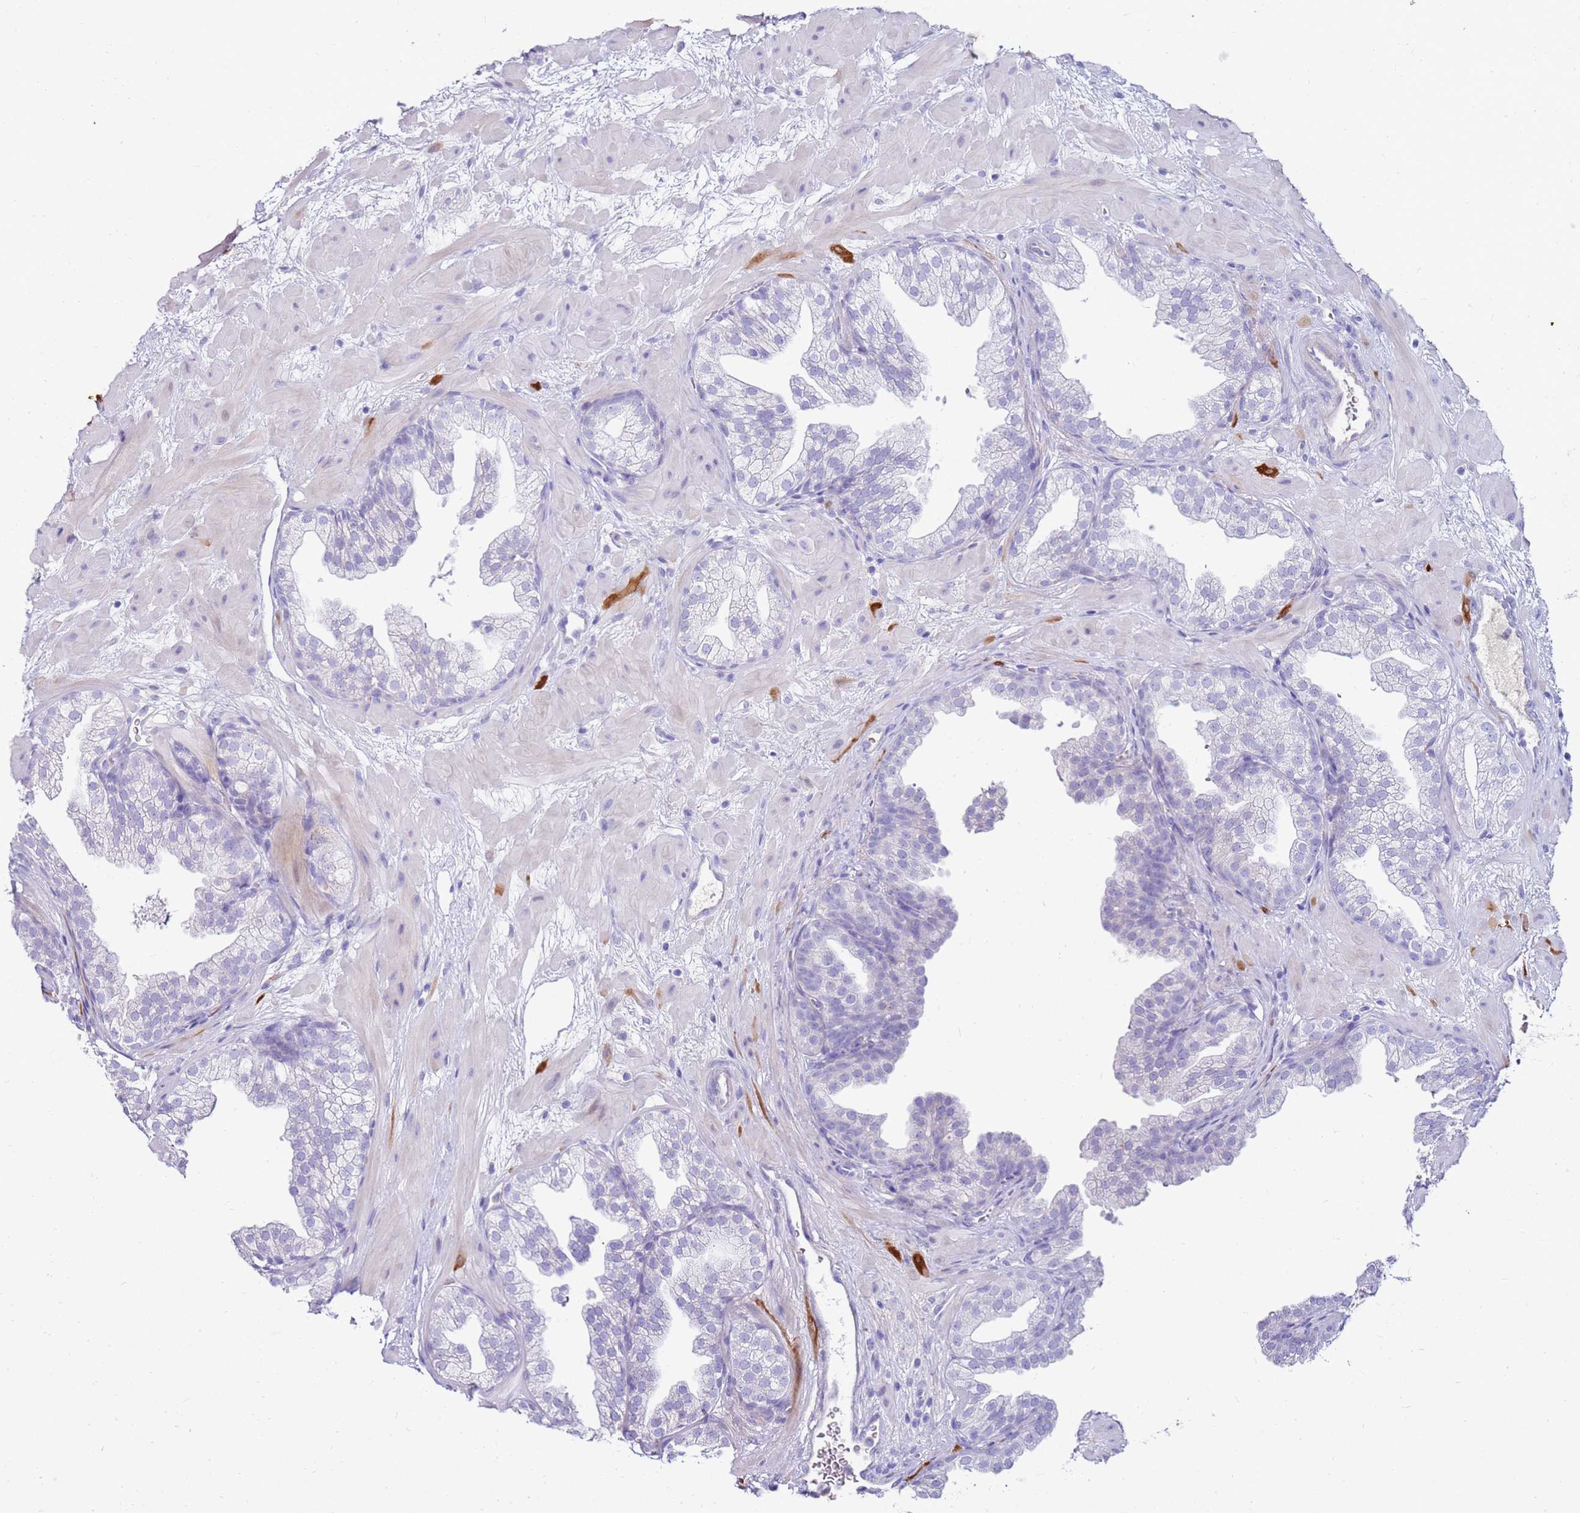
{"staining": {"intensity": "negative", "quantity": "none", "location": "none"}, "tissue": "prostate", "cell_type": "Glandular cells", "image_type": "normal", "snomed": [{"axis": "morphology", "description": "Normal tissue, NOS"}, {"axis": "topography", "description": "Prostate"}], "caption": "DAB (3,3'-diaminobenzidine) immunohistochemical staining of unremarkable prostate demonstrates no significant staining in glandular cells.", "gene": "EVPLL", "patient": {"sex": "male", "age": 37}}